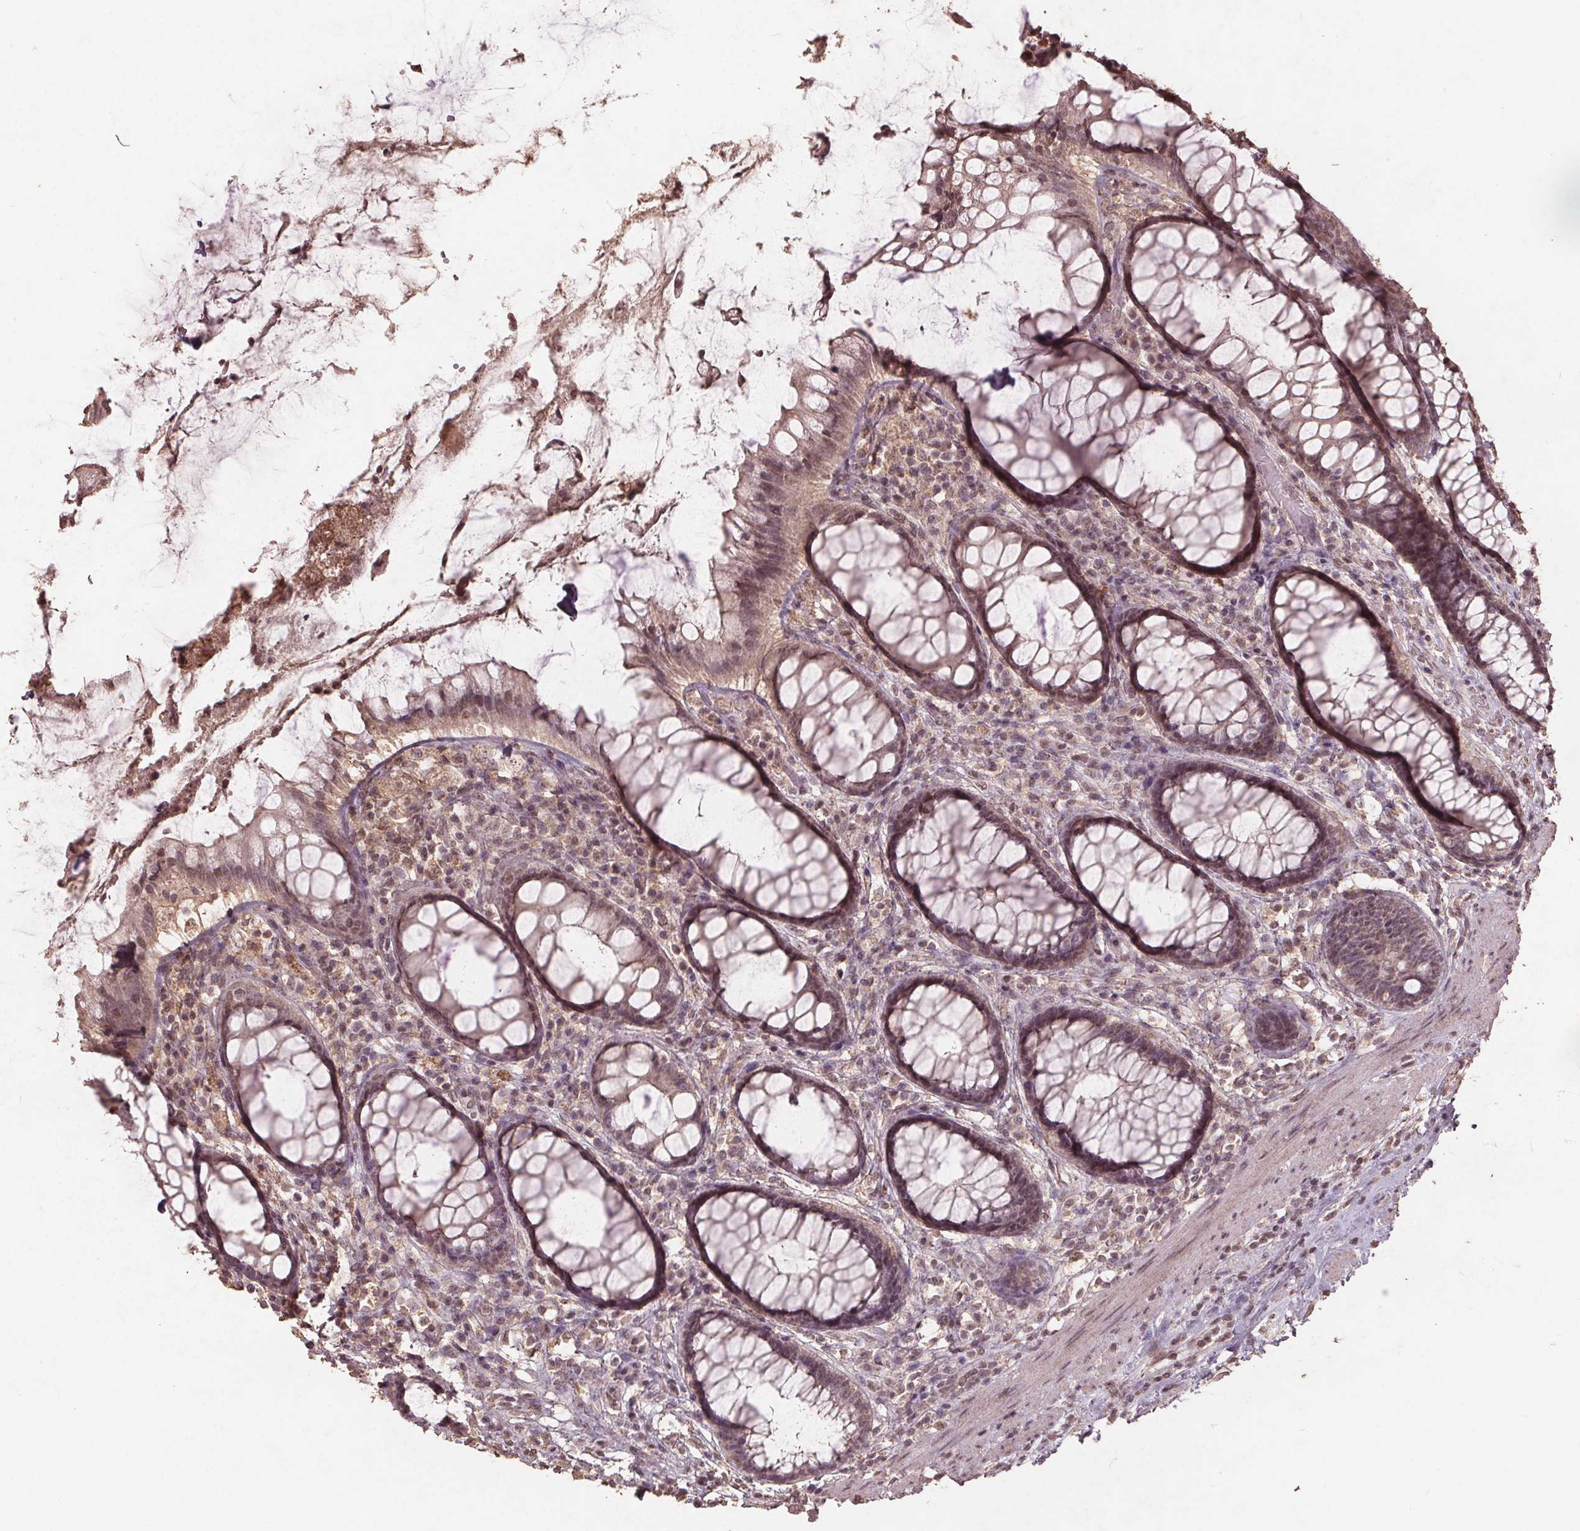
{"staining": {"intensity": "weak", "quantity": "25%-75%", "location": "nuclear"}, "tissue": "rectum", "cell_type": "Glandular cells", "image_type": "normal", "snomed": [{"axis": "morphology", "description": "Normal tissue, NOS"}, {"axis": "topography", "description": "Rectum"}], "caption": "A low amount of weak nuclear expression is appreciated in approximately 25%-75% of glandular cells in unremarkable rectum. The staining is performed using DAB (3,3'-diaminobenzidine) brown chromogen to label protein expression. The nuclei are counter-stained blue using hematoxylin.", "gene": "DSG3", "patient": {"sex": "male", "age": 72}}